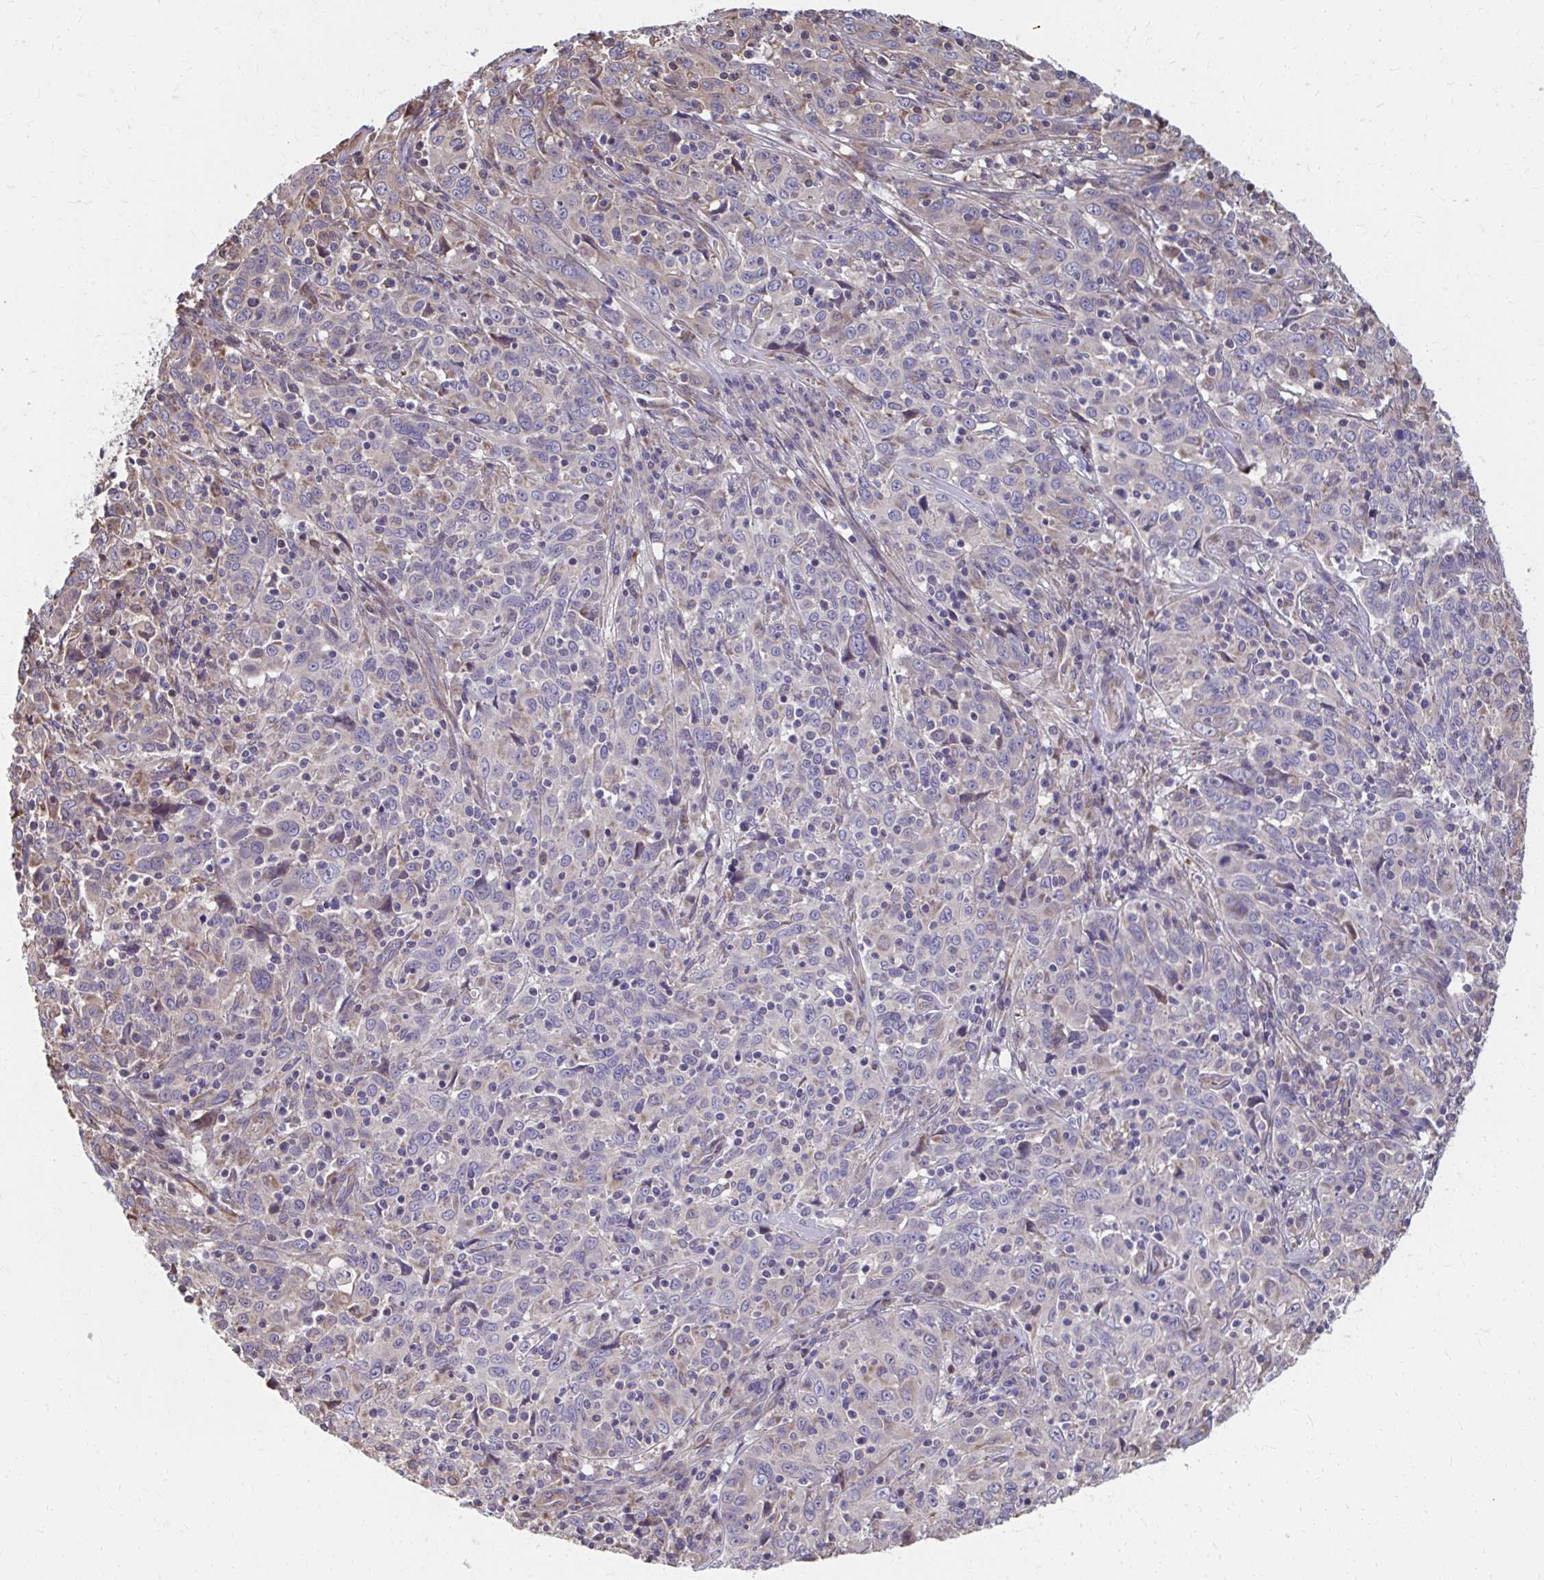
{"staining": {"intensity": "negative", "quantity": "none", "location": "none"}, "tissue": "cervical cancer", "cell_type": "Tumor cells", "image_type": "cancer", "snomed": [{"axis": "morphology", "description": "Squamous cell carcinoma, NOS"}, {"axis": "topography", "description": "Cervix"}], "caption": "The immunohistochemistry (IHC) micrograph has no significant staining in tumor cells of cervical cancer tissue.", "gene": "ZNF778", "patient": {"sex": "female", "age": 46}}